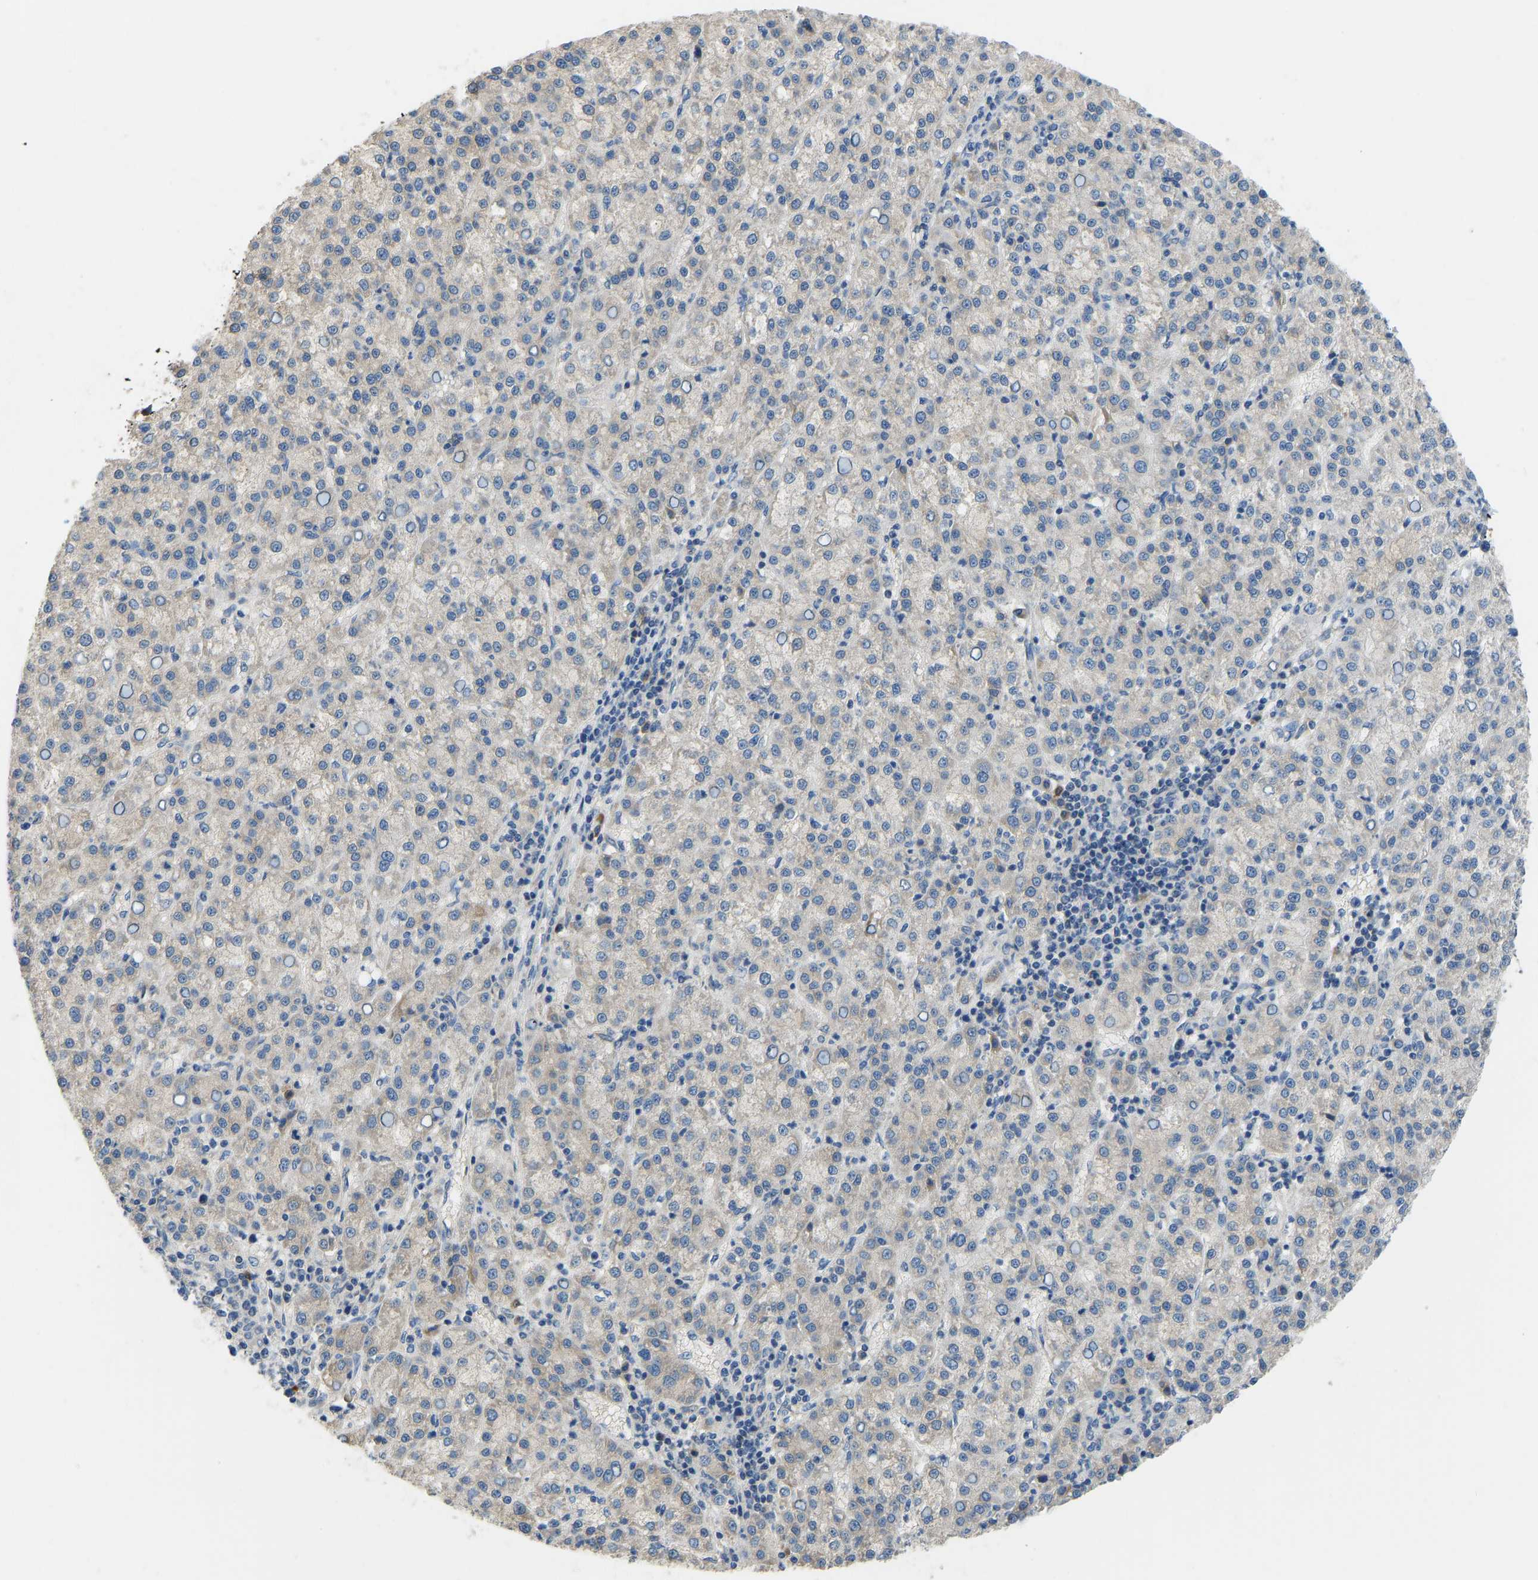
{"staining": {"intensity": "weak", "quantity": "<25%", "location": "cytoplasmic/membranous"}, "tissue": "liver cancer", "cell_type": "Tumor cells", "image_type": "cancer", "snomed": [{"axis": "morphology", "description": "Carcinoma, Hepatocellular, NOS"}, {"axis": "topography", "description": "Liver"}], "caption": "Photomicrograph shows no significant protein positivity in tumor cells of liver cancer.", "gene": "RBP1", "patient": {"sex": "female", "age": 58}}